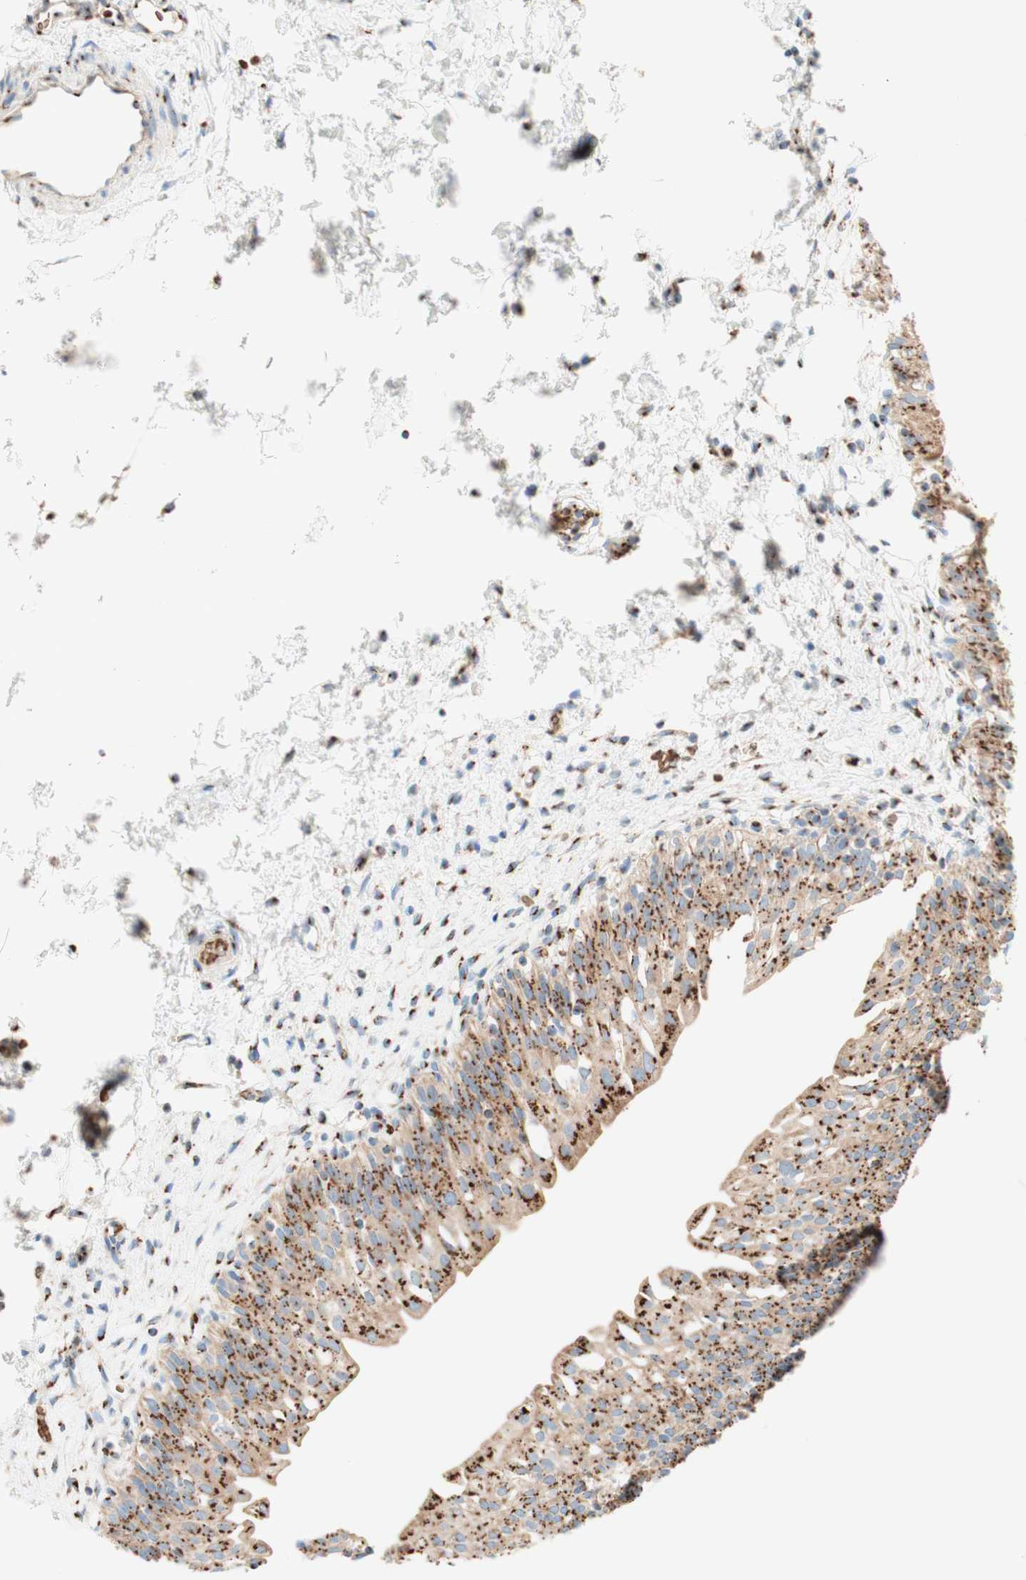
{"staining": {"intensity": "strong", "quantity": ">75%", "location": "cytoplasmic/membranous"}, "tissue": "urinary bladder", "cell_type": "Urothelial cells", "image_type": "normal", "snomed": [{"axis": "morphology", "description": "Normal tissue, NOS"}, {"axis": "topography", "description": "Urinary bladder"}], "caption": "Normal urinary bladder demonstrates strong cytoplasmic/membranous positivity in approximately >75% of urothelial cells, visualized by immunohistochemistry. (DAB (3,3'-diaminobenzidine) = brown stain, brightfield microscopy at high magnification).", "gene": "GOLGB1", "patient": {"sex": "male", "age": 55}}